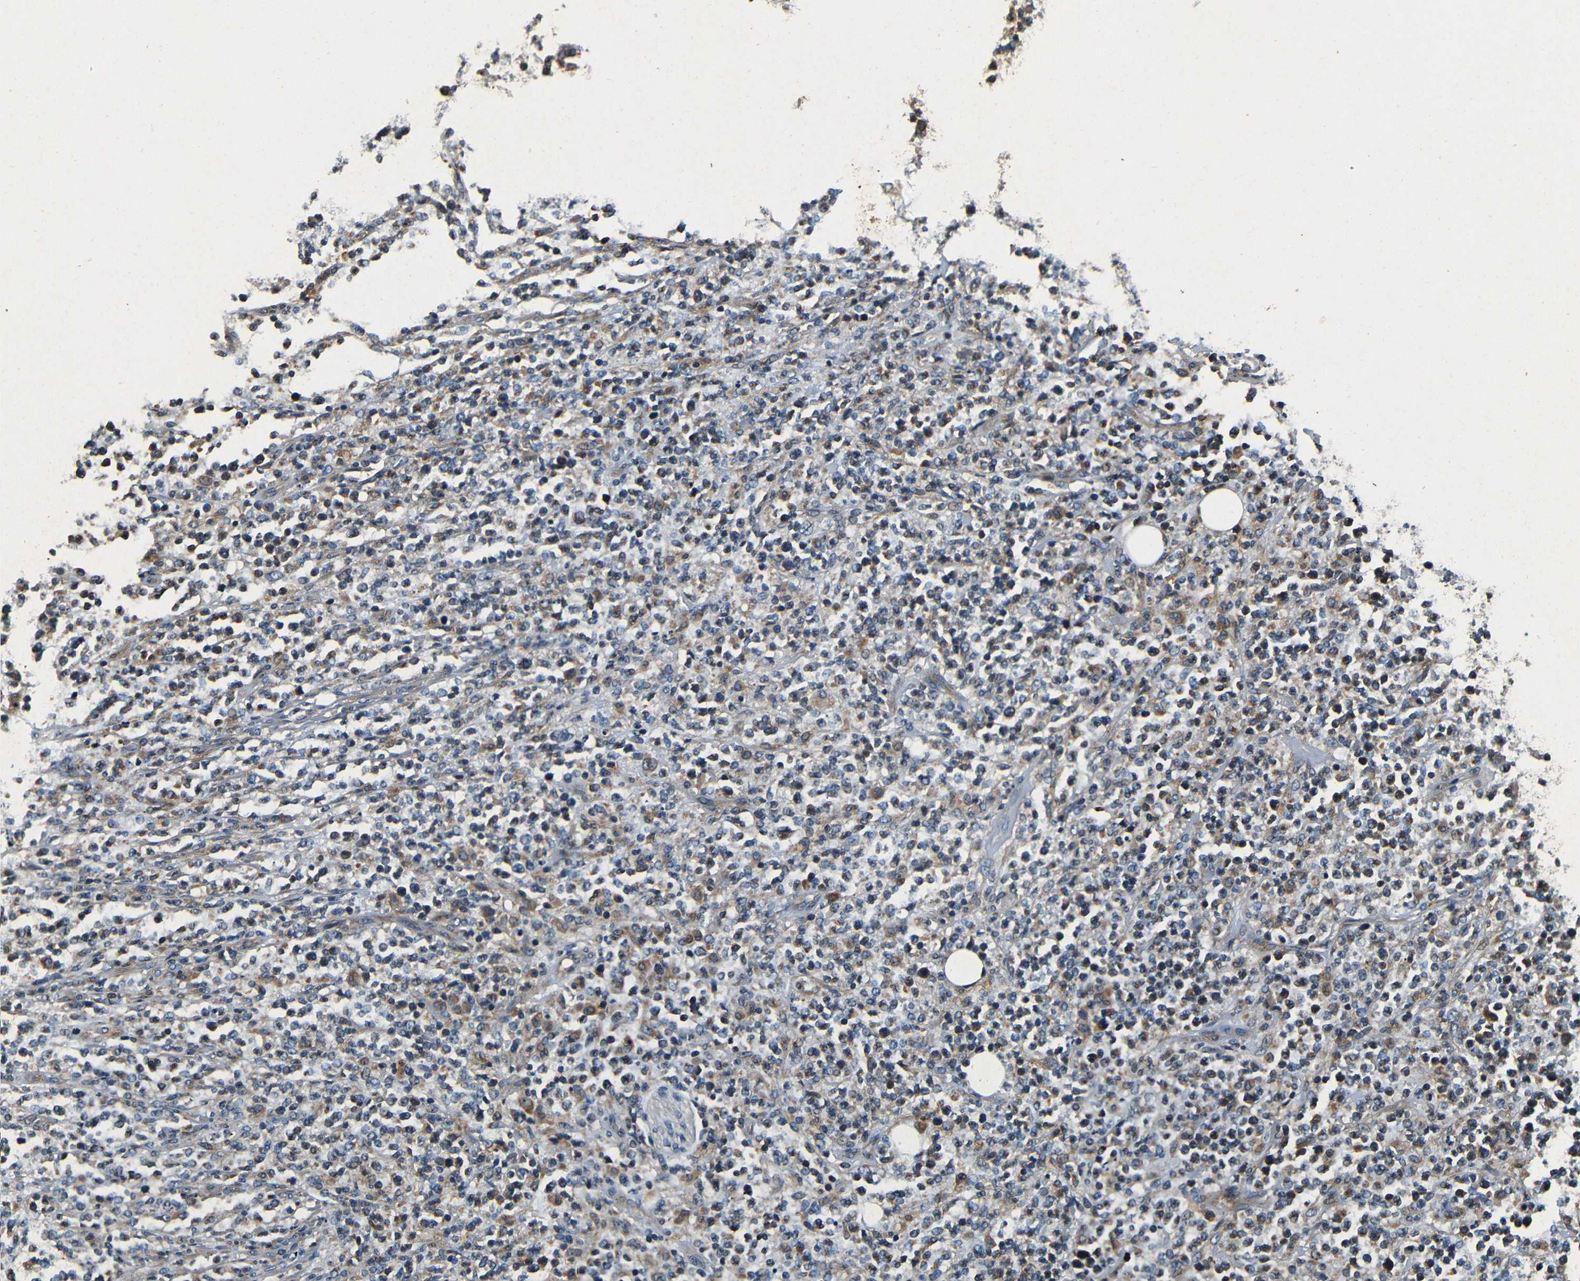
{"staining": {"intensity": "moderate", "quantity": "25%-75%", "location": "cytoplasmic/membranous"}, "tissue": "lymphoma", "cell_type": "Tumor cells", "image_type": "cancer", "snomed": [{"axis": "morphology", "description": "Malignant lymphoma, non-Hodgkin's type, High grade"}, {"axis": "topography", "description": "Soft tissue"}], "caption": "An immunohistochemistry (IHC) image of neoplastic tissue is shown. Protein staining in brown highlights moderate cytoplasmic/membranous positivity in lymphoma within tumor cells.", "gene": "MTX1", "patient": {"sex": "male", "age": 18}}